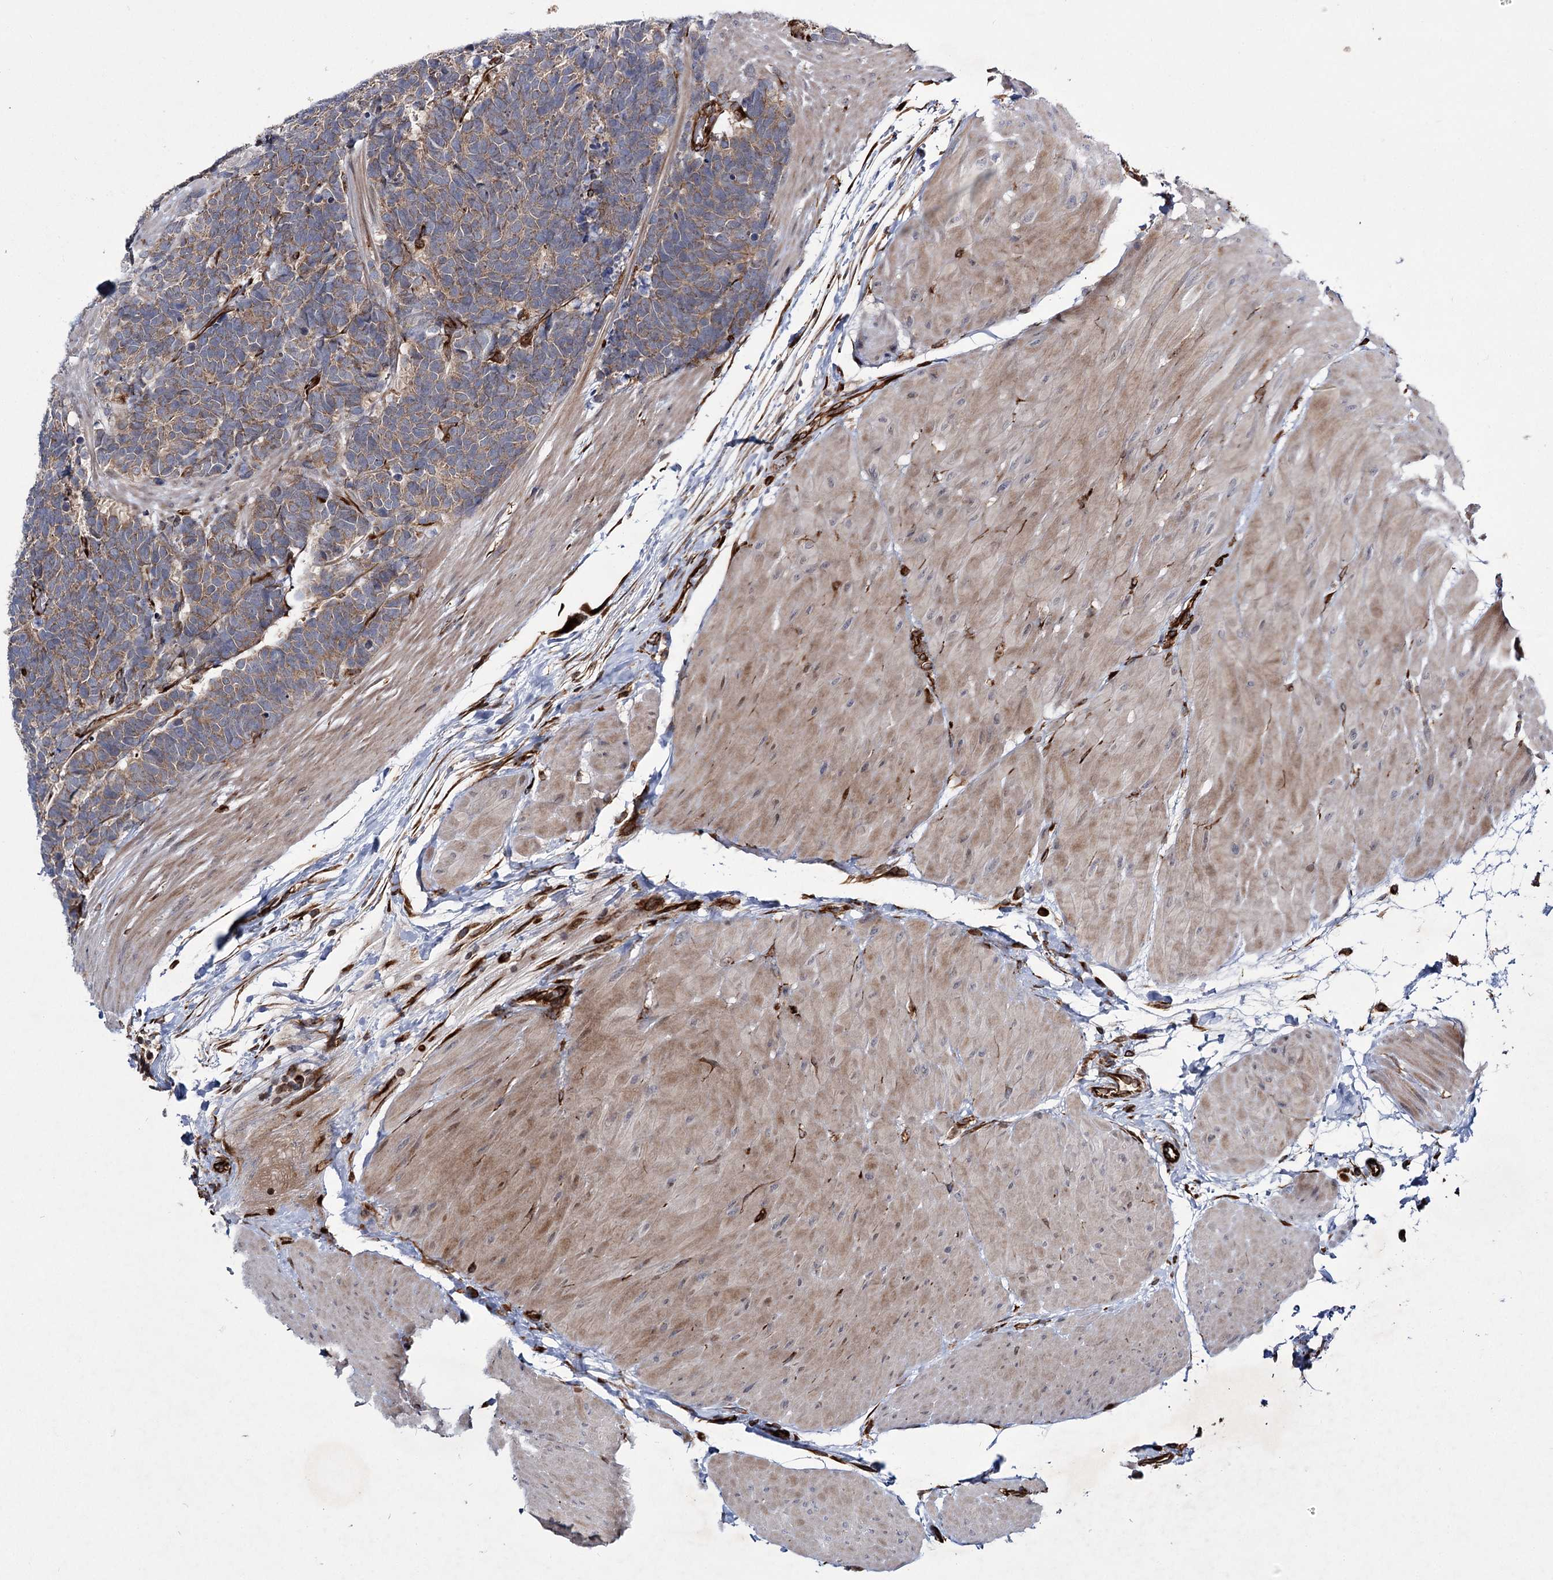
{"staining": {"intensity": "weak", "quantity": ">75%", "location": "cytoplasmic/membranous"}, "tissue": "carcinoid", "cell_type": "Tumor cells", "image_type": "cancer", "snomed": [{"axis": "morphology", "description": "Carcinoma, NOS"}, {"axis": "morphology", "description": "Carcinoid, malignant, NOS"}, {"axis": "topography", "description": "Urinary bladder"}], "caption": "Immunohistochemical staining of carcinoid displays weak cytoplasmic/membranous protein staining in about >75% of tumor cells. Nuclei are stained in blue.", "gene": "DPEP2", "patient": {"sex": "male", "age": 57}}